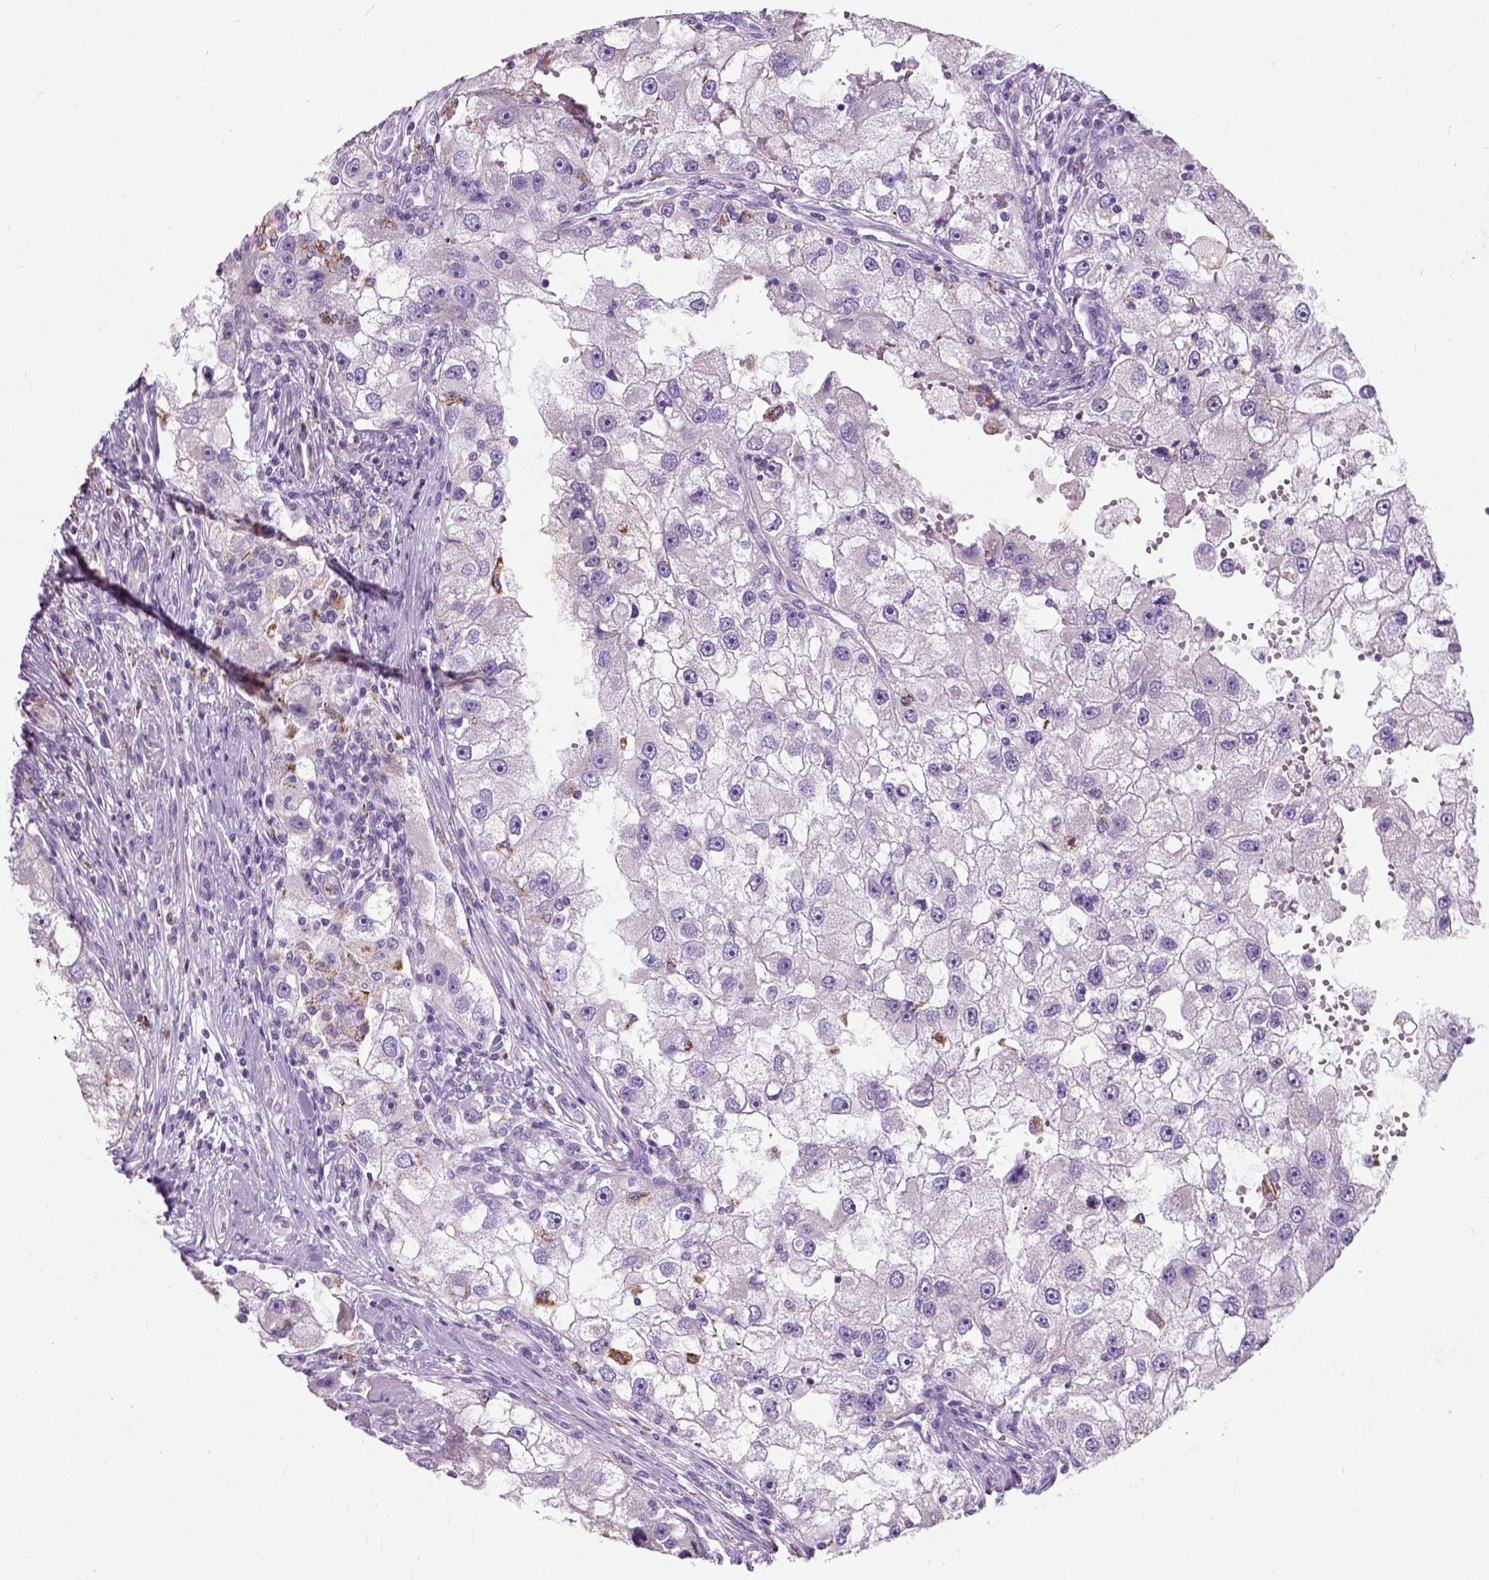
{"staining": {"intensity": "negative", "quantity": "none", "location": "none"}, "tissue": "renal cancer", "cell_type": "Tumor cells", "image_type": "cancer", "snomed": [{"axis": "morphology", "description": "Adenocarcinoma, NOS"}, {"axis": "topography", "description": "Kidney"}], "caption": "Renal adenocarcinoma was stained to show a protein in brown. There is no significant expression in tumor cells. Nuclei are stained in blue.", "gene": "CHODL", "patient": {"sex": "male", "age": 63}}